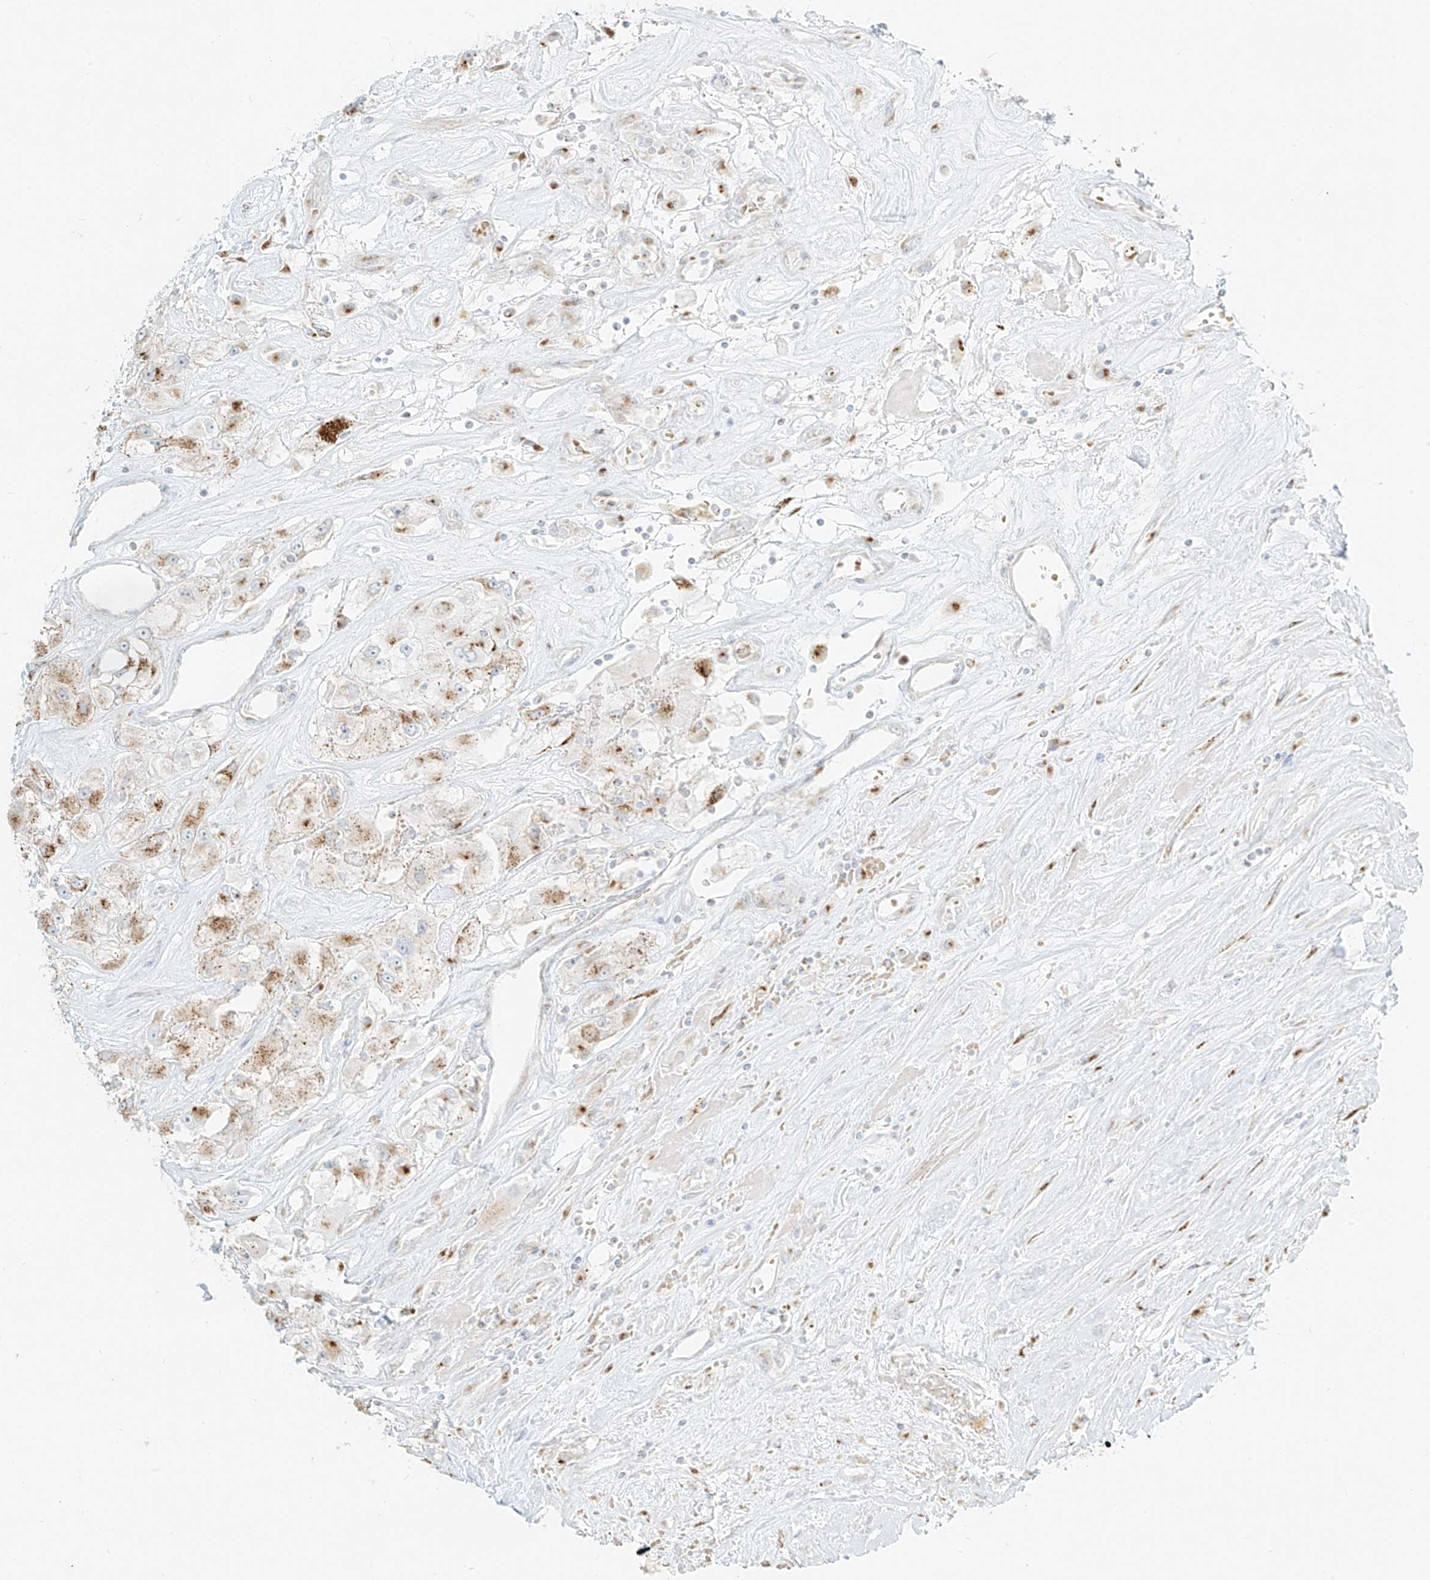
{"staining": {"intensity": "moderate", "quantity": ">75%", "location": "cytoplasmic/membranous"}, "tissue": "renal cancer", "cell_type": "Tumor cells", "image_type": "cancer", "snomed": [{"axis": "morphology", "description": "Adenocarcinoma, NOS"}, {"axis": "topography", "description": "Kidney"}], "caption": "Adenocarcinoma (renal) tissue displays moderate cytoplasmic/membranous staining in about >75% of tumor cells, visualized by immunohistochemistry.", "gene": "TMEM87B", "patient": {"sex": "female", "age": 52}}